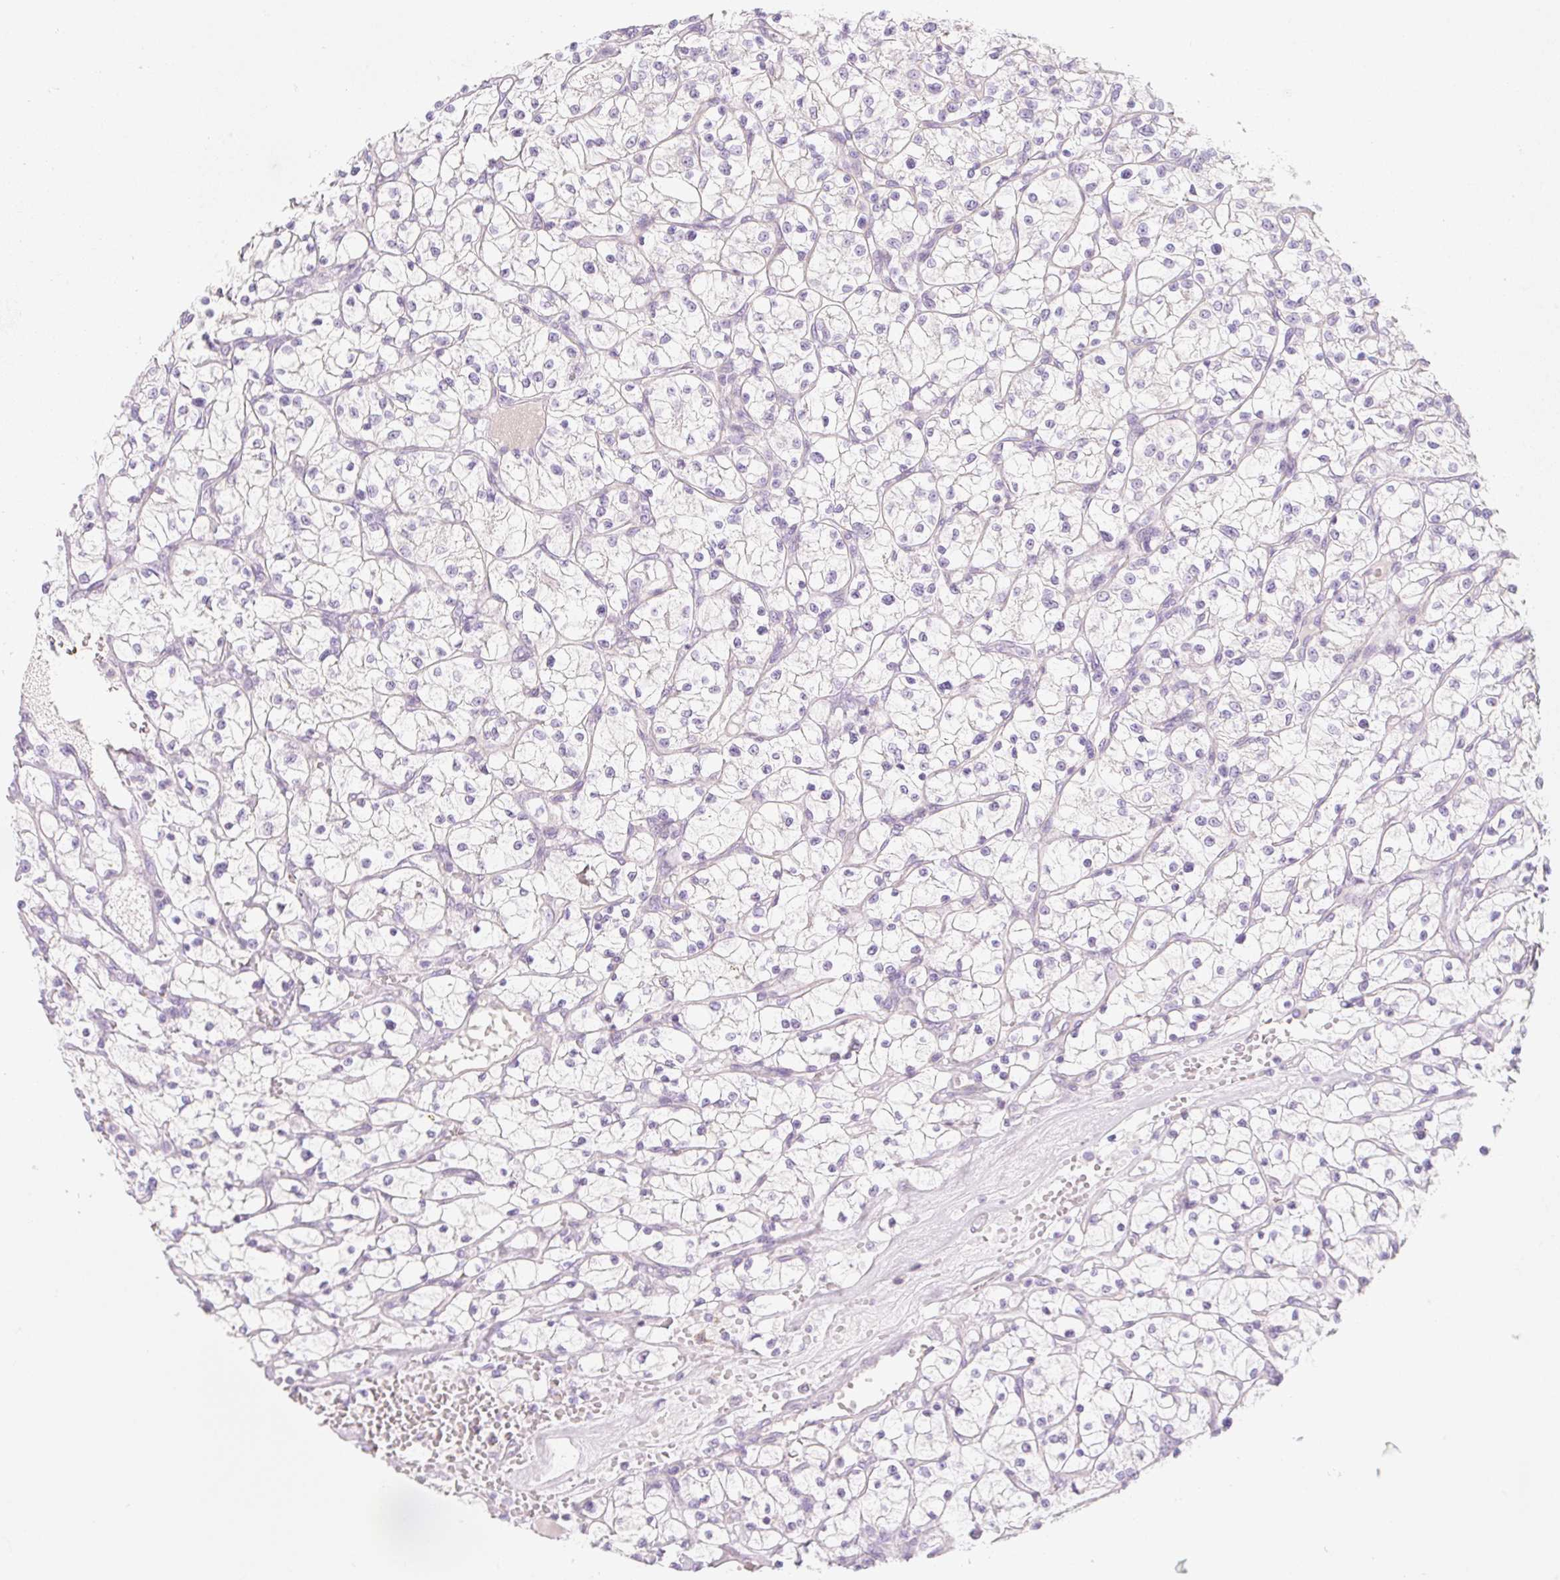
{"staining": {"intensity": "negative", "quantity": "none", "location": "none"}, "tissue": "renal cancer", "cell_type": "Tumor cells", "image_type": "cancer", "snomed": [{"axis": "morphology", "description": "Adenocarcinoma, NOS"}, {"axis": "topography", "description": "Kidney"}], "caption": "High power microscopy image of an IHC micrograph of adenocarcinoma (renal), revealing no significant positivity in tumor cells. Nuclei are stained in blue.", "gene": "LYVE1", "patient": {"sex": "female", "age": 64}}